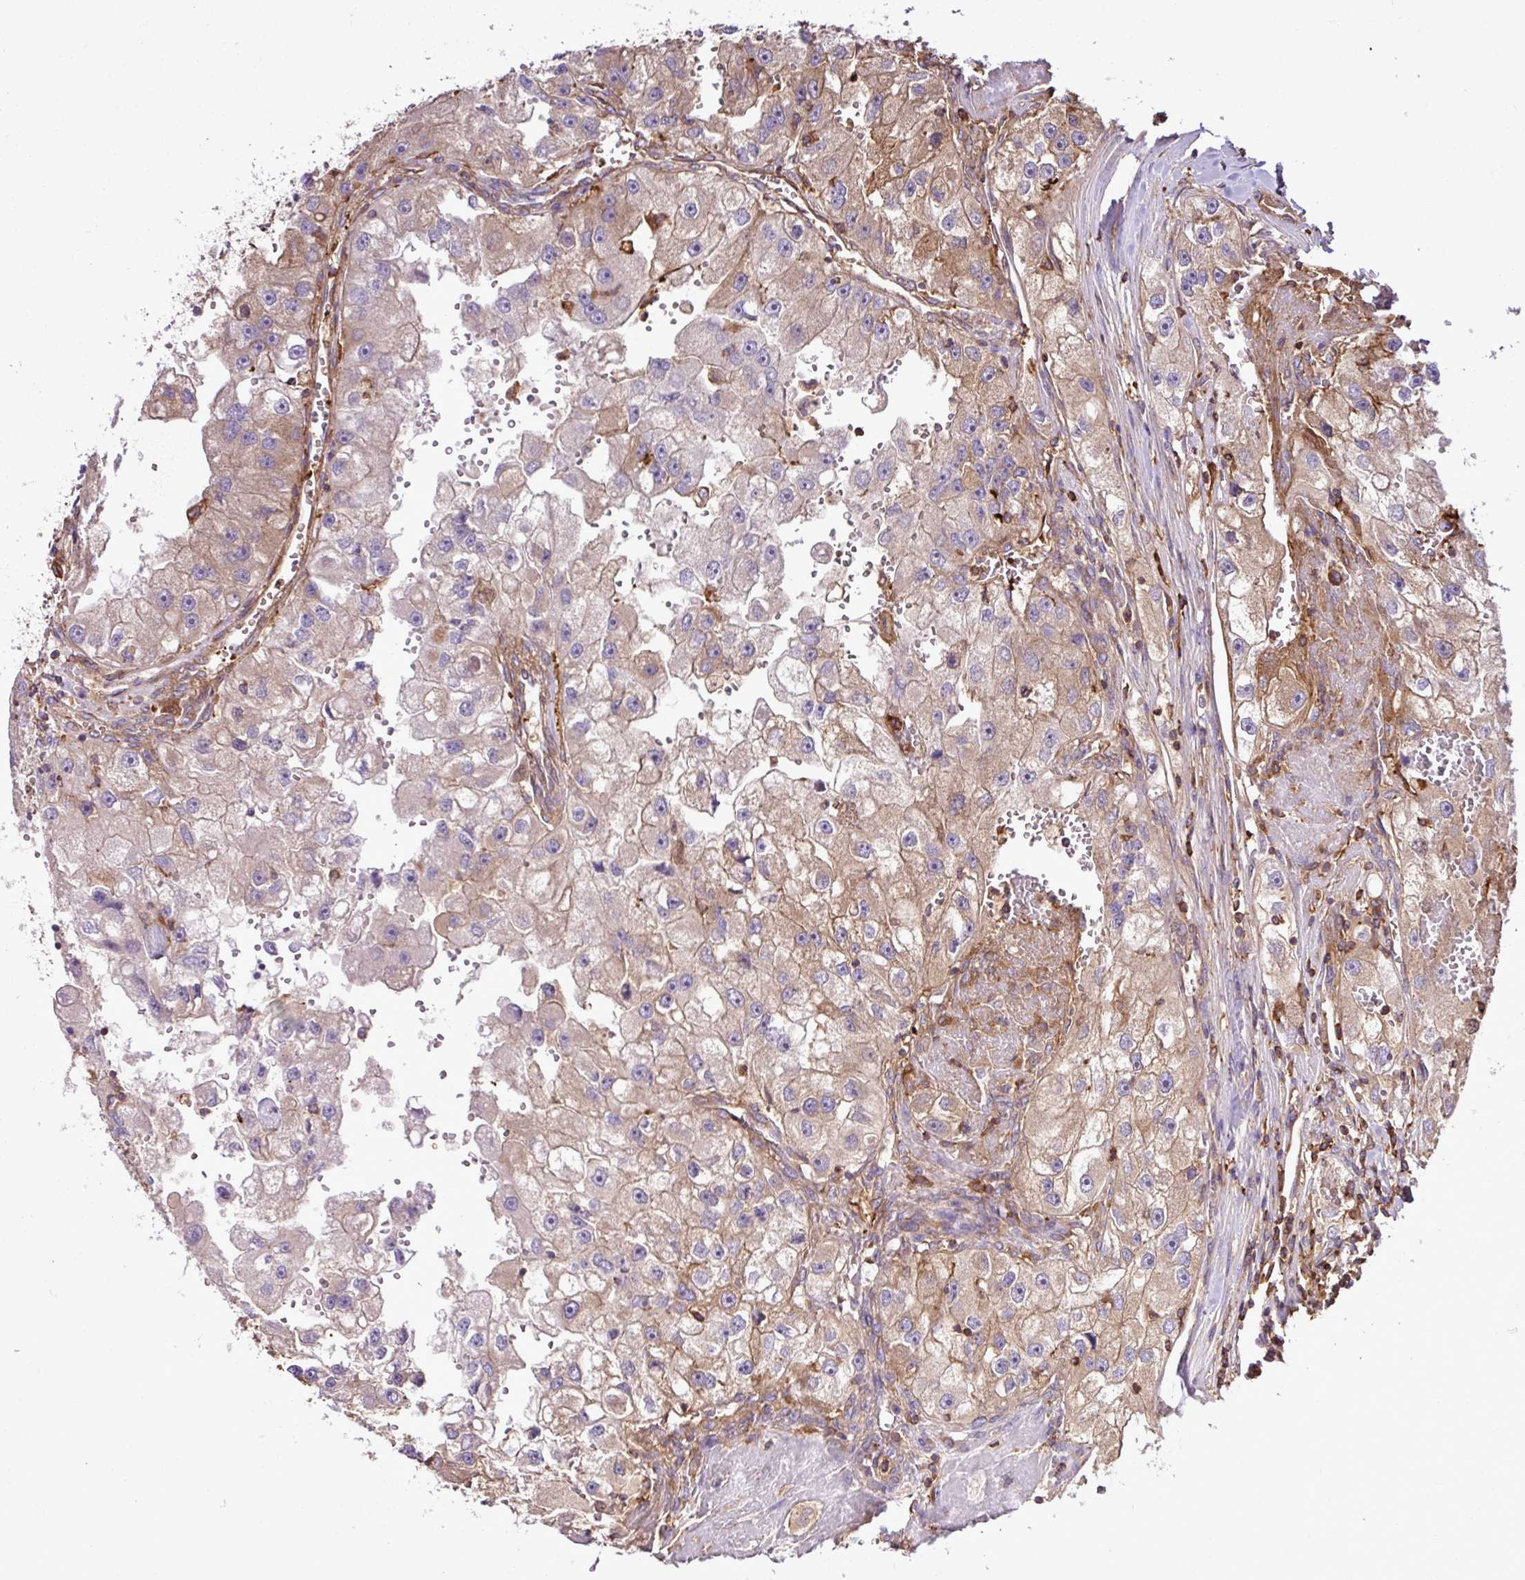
{"staining": {"intensity": "moderate", "quantity": "<25%", "location": "cytoplasmic/membranous"}, "tissue": "renal cancer", "cell_type": "Tumor cells", "image_type": "cancer", "snomed": [{"axis": "morphology", "description": "Adenocarcinoma, NOS"}, {"axis": "topography", "description": "Kidney"}], "caption": "High-power microscopy captured an IHC histopathology image of adenocarcinoma (renal), revealing moderate cytoplasmic/membranous positivity in about <25% of tumor cells.", "gene": "PGAP6", "patient": {"sex": "male", "age": 63}}